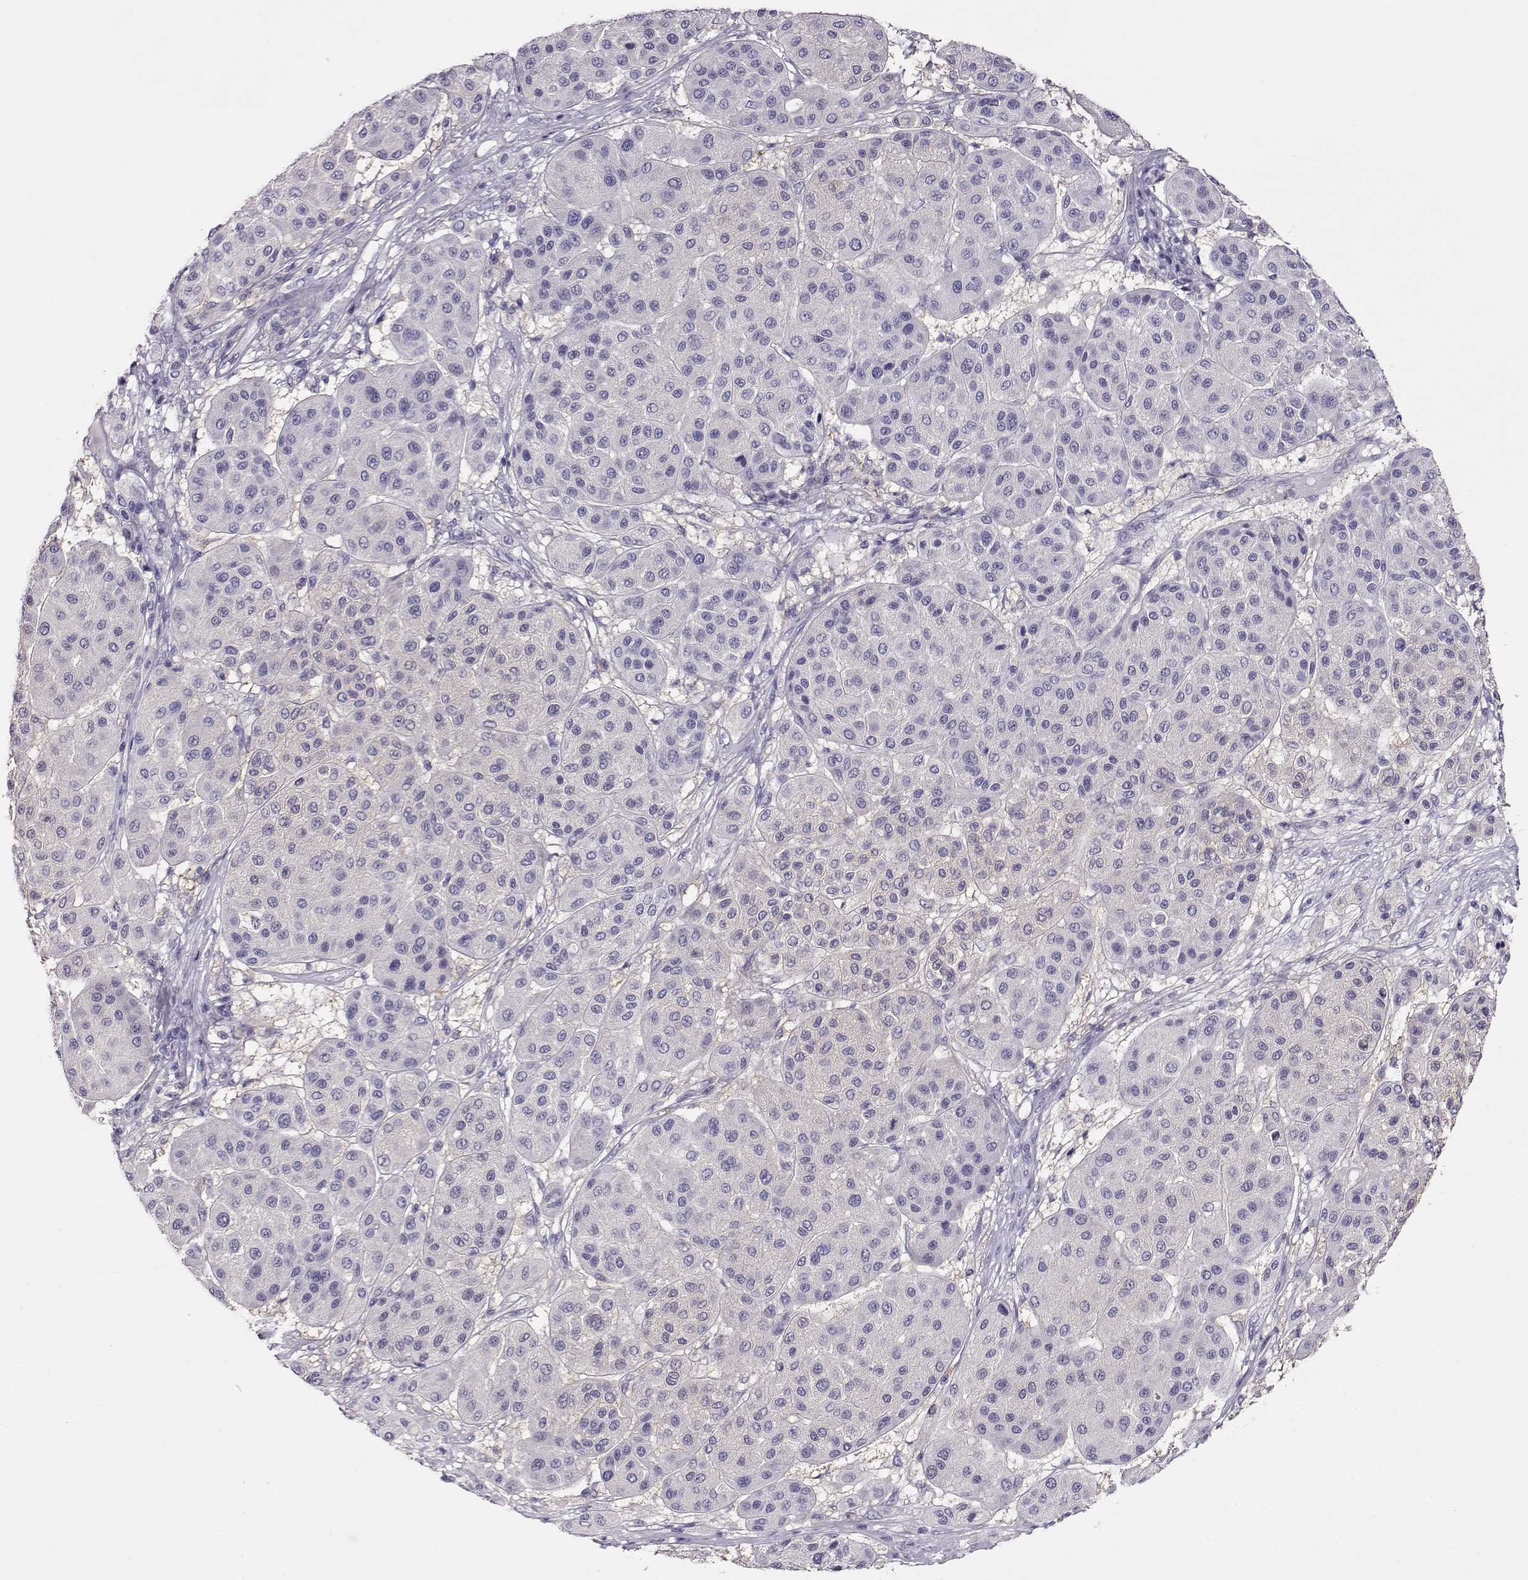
{"staining": {"intensity": "negative", "quantity": "none", "location": "none"}, "tissue": "melanoma", "cell_type": "Tumor cells", "image_type": "cancer", "snomed": [{"axis": "morphology", "description": "Malignant melanoma, Metastatic site"}, {"axis": "topography", "description": "Smooth muscle"}], "caption": "Tumor cells are negative for protein expression in human melanoma.", "gene": "NDRG4", "patient": {"sex": "male", "age": 41}}